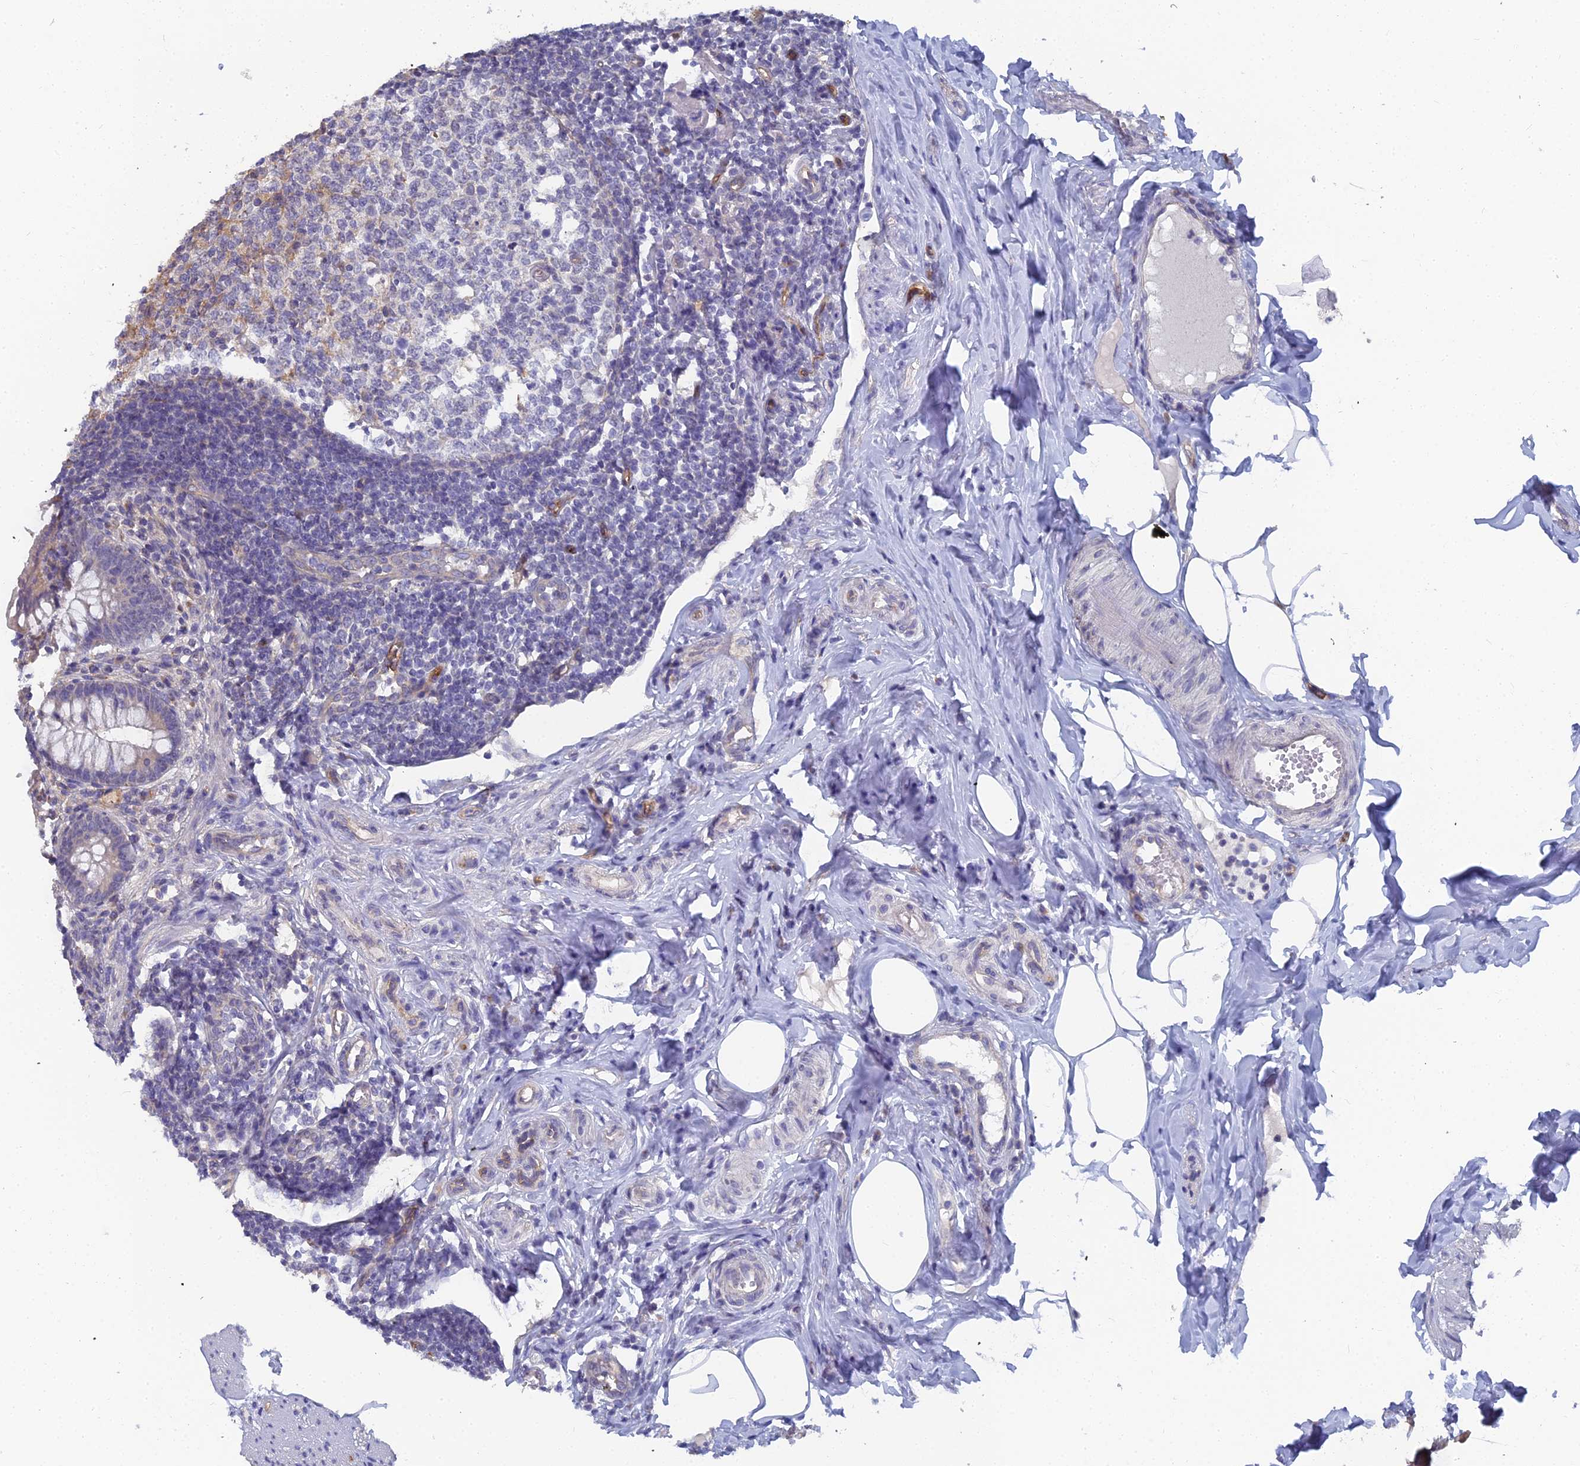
{"staining": {"intensity": "weak", "quantity": "<25%", "location": "cytoplasmic/membranous"}, "tissue": "appendix", "cell_type": "Glandular cells", "image_type": "normal", "snomed": [{"axis": "morphology", "description": "Normal tissue, NOS"}, {"axis": "topography", "description": "Appendix"}], "caption": "IHC micrograph of normal appendix: appendix stained with DAB shows no significant protein expression in glandular cells.", "gene": "RDX", "patient": {"sex": "female", "age": 33}}